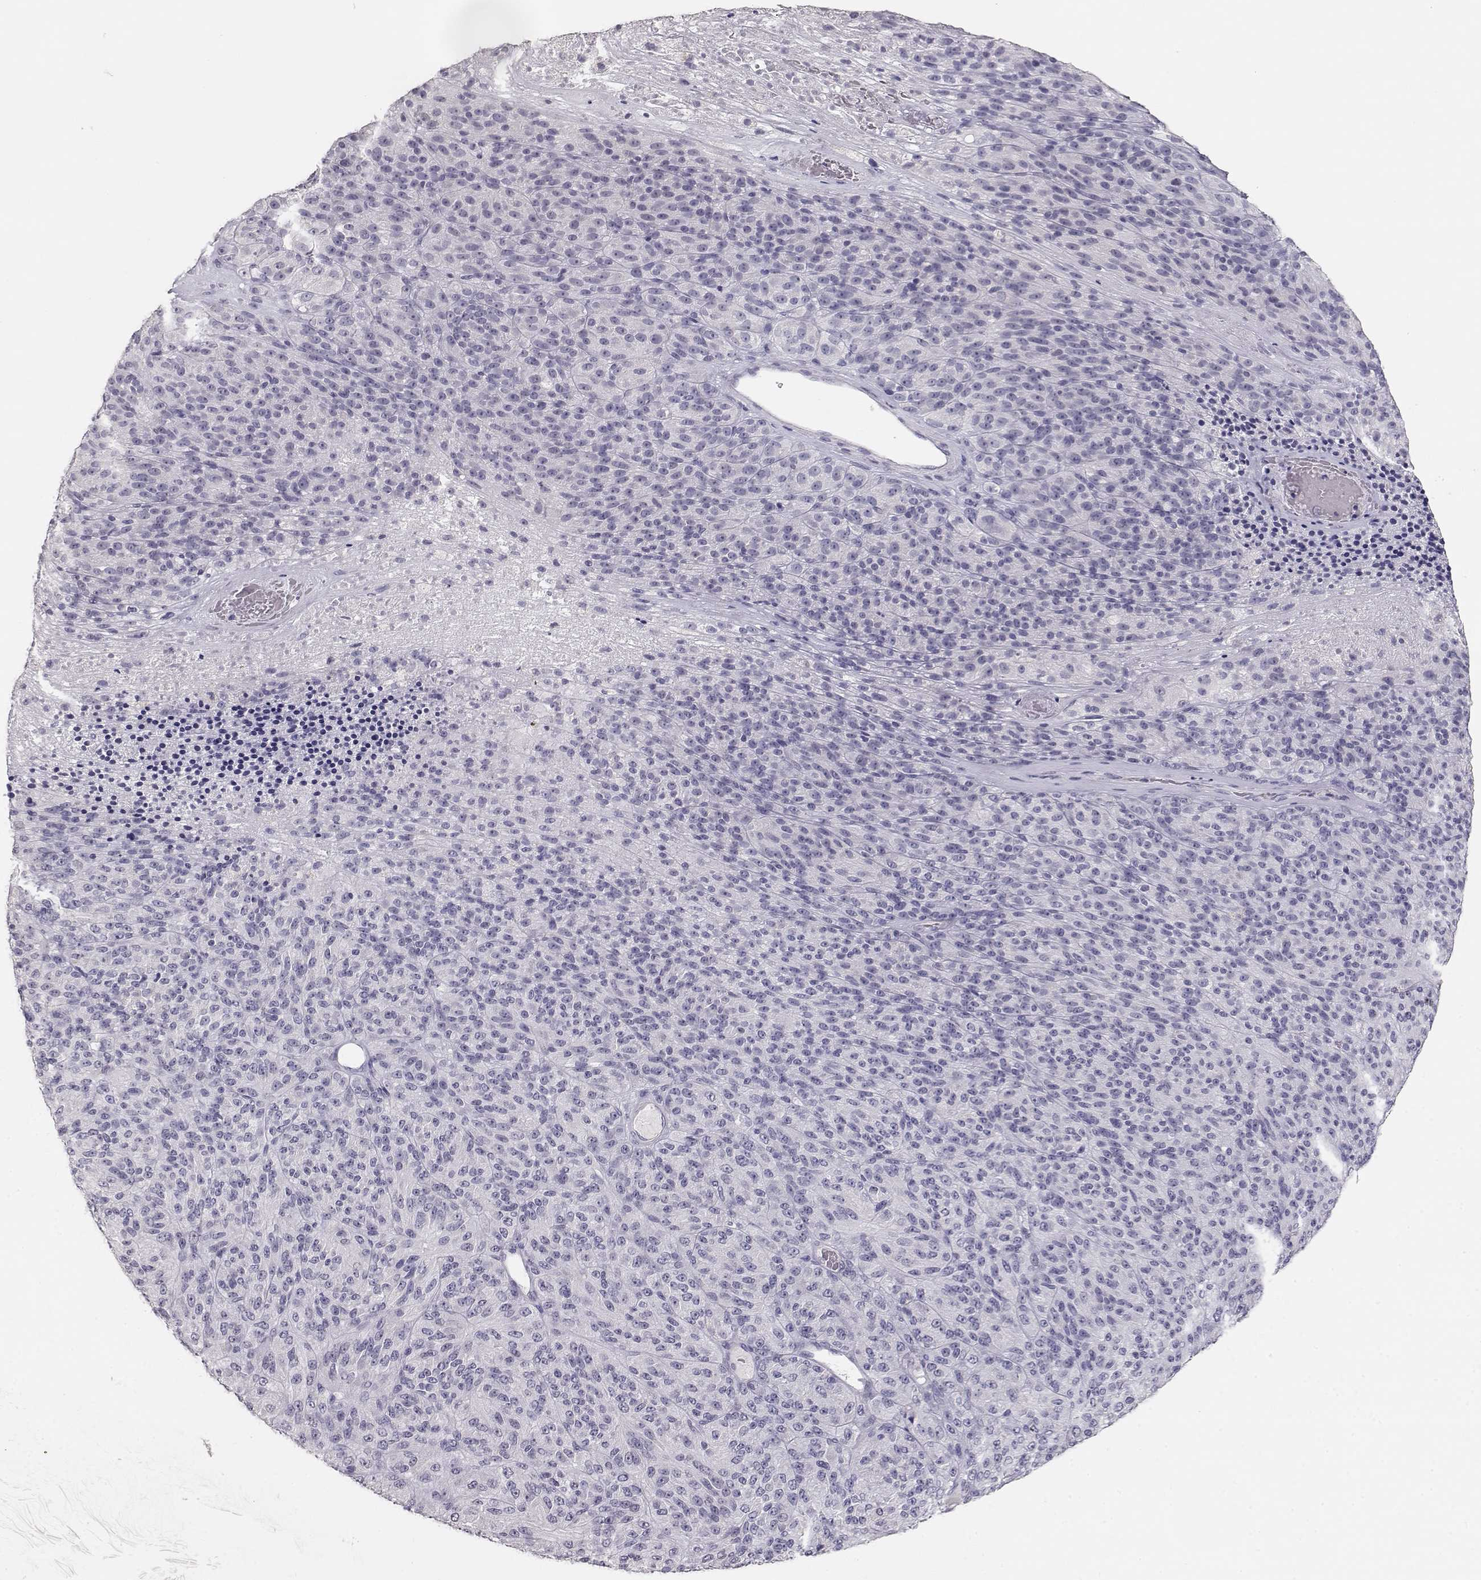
{"staining": {"intensity": "negative", "quantity": "none", "location": "none"}, "tissue": "melanoma", "cell_type": "Tumor cells", "image_type": "cancer", "snomed": [{"axis": "morphology", "description": "Malignant melanoma, Metastatic site"}, {"axis": "topography", "description": "Brain"}], "caption": "DAB (3,3'-diaminobenzidine) immunohistochemical staining of malignant melanoma (metastatic site) displays no significant staining in tumor cells.", "gene": "TKTL1", "patient": {"sex": "female", "age": 56}}